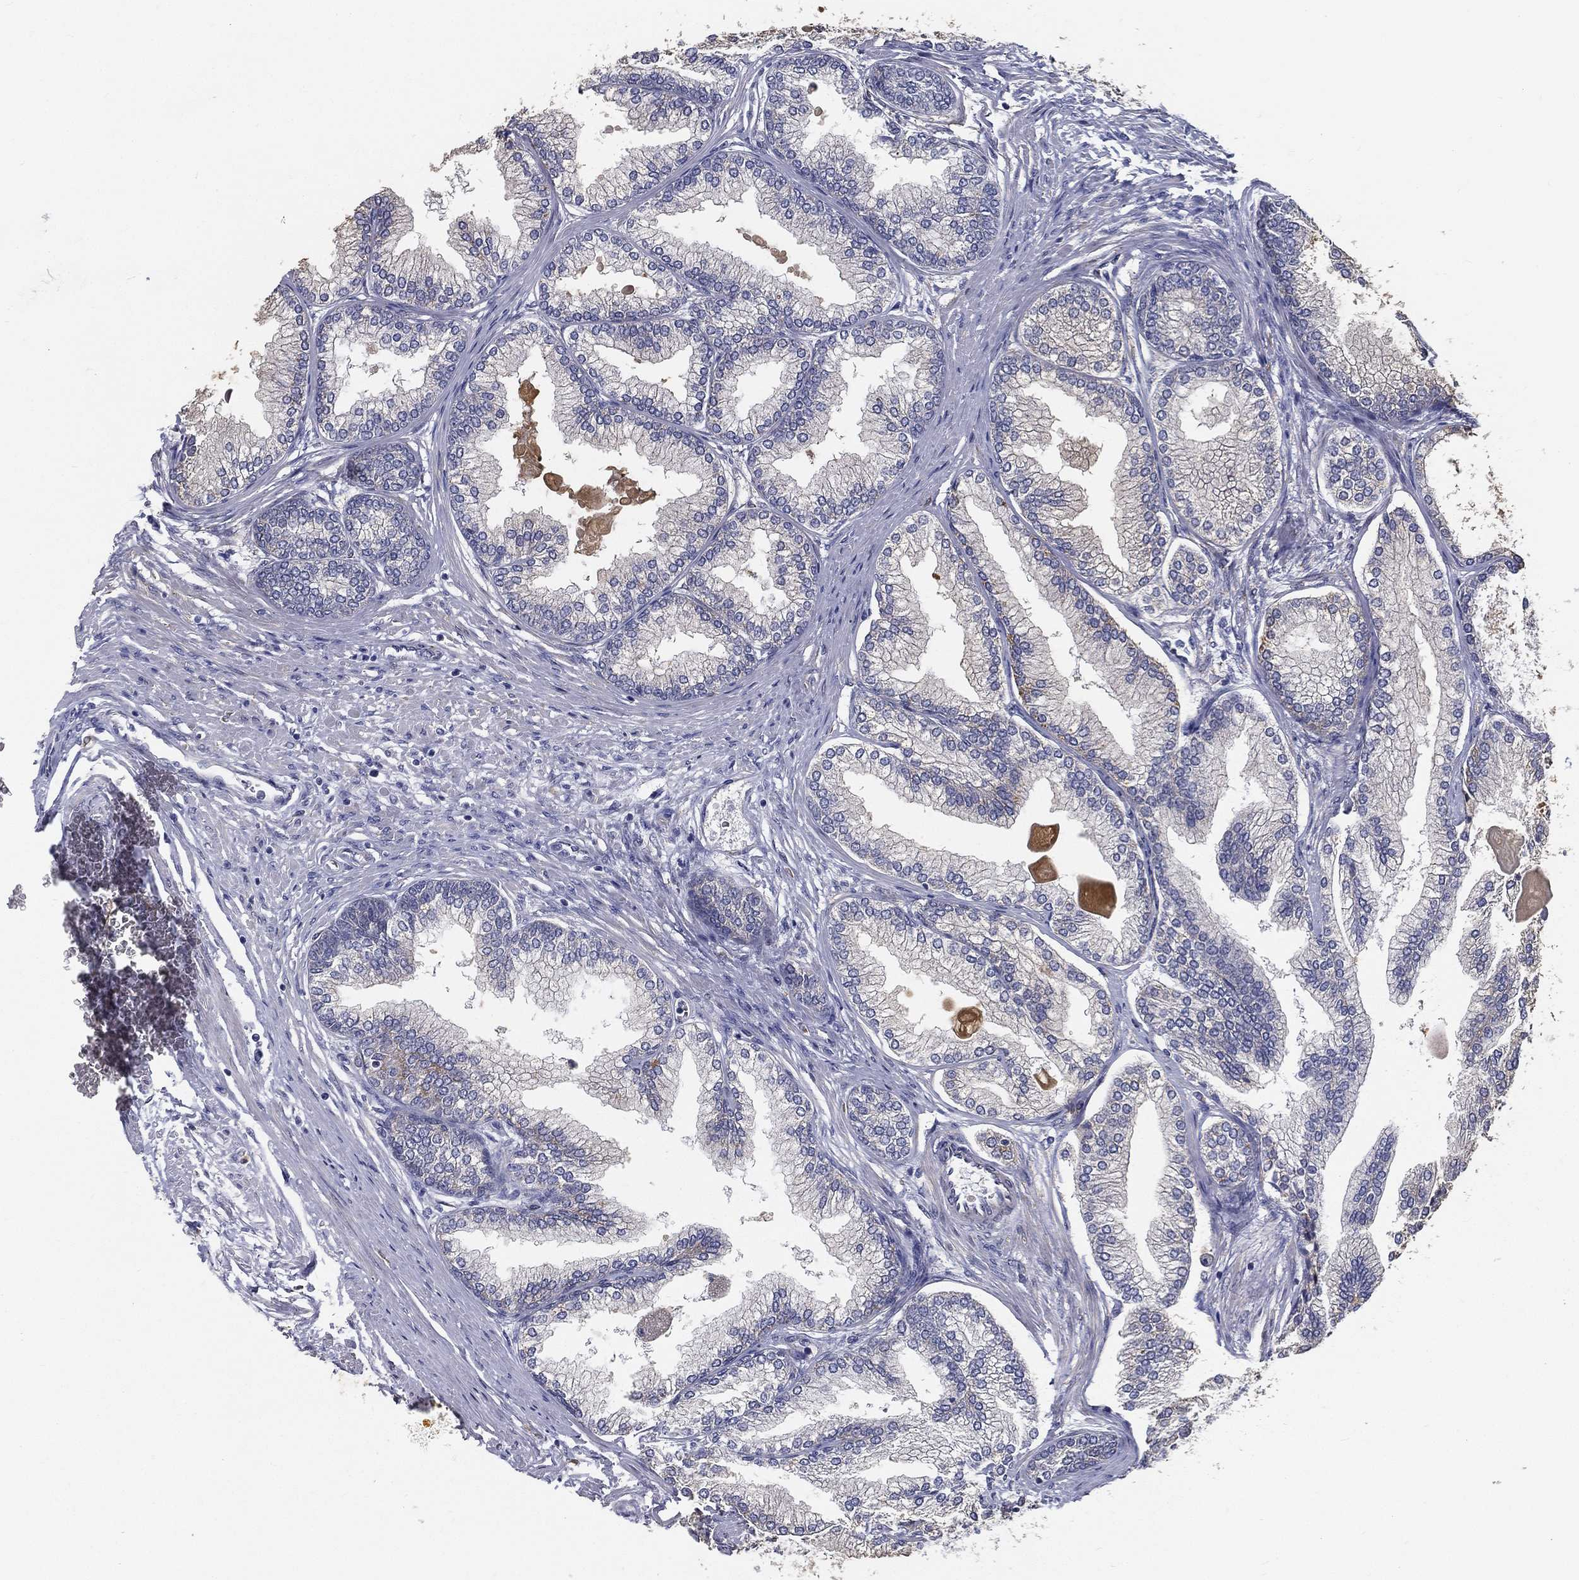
{"staining": {"intensity": "negative", "quantity": "none", "location": "none"}, "tissue": "prostate", "cell_type": "Glandular cells", "image_type": "normal", "snomed": [{"axis": "morphology", "description": "Normal tissue, NOS"}, {"axis": "topography", "description": "Prostate"}], "caption": "The histopathology image exhibits no significant expression in glandular cells of prostate. (IHC, brightfield microscopy, high magnification).", "gene": "LRRC56", "patient": {"sex": "male", "age": 72}}